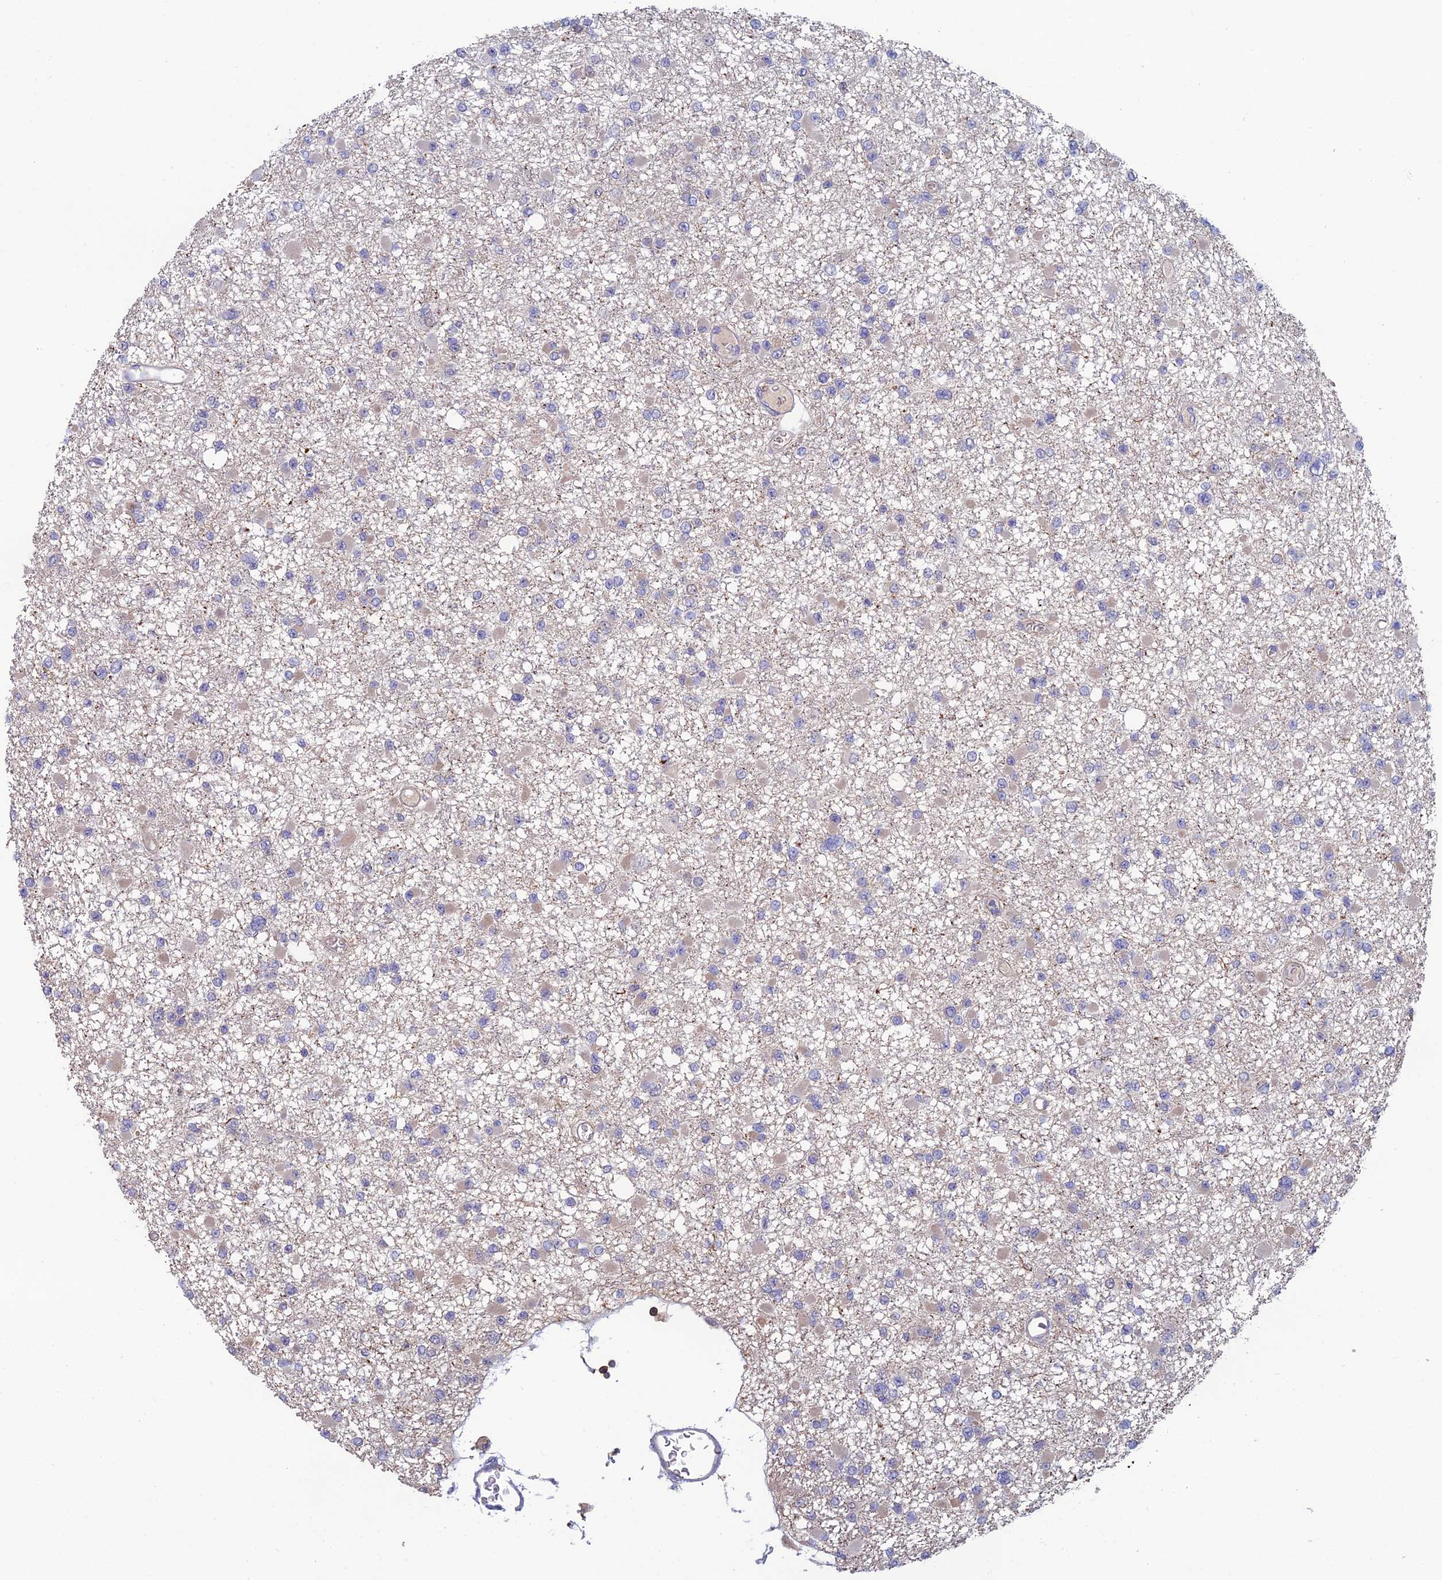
{"staining": {"intensity": "negative", "quantity": "none", "location": "none"}, "tissue": "glioma", "cell_type": "Tumor cells", "image_type": "cancer", "snomed": [{"axis": "morphology", "description": "Glioma, malignant, Low grade"}, {"axis": "topography", "description": "Brain"}], "caption": "High magnification brightfield microscopy of glioma stained with DAB (brown) and counterstained with hematoxylin (blue): tumor cells show no significant expression.", "gene": "C15orf62", "patient": {"sex": "female", "age": 22}}